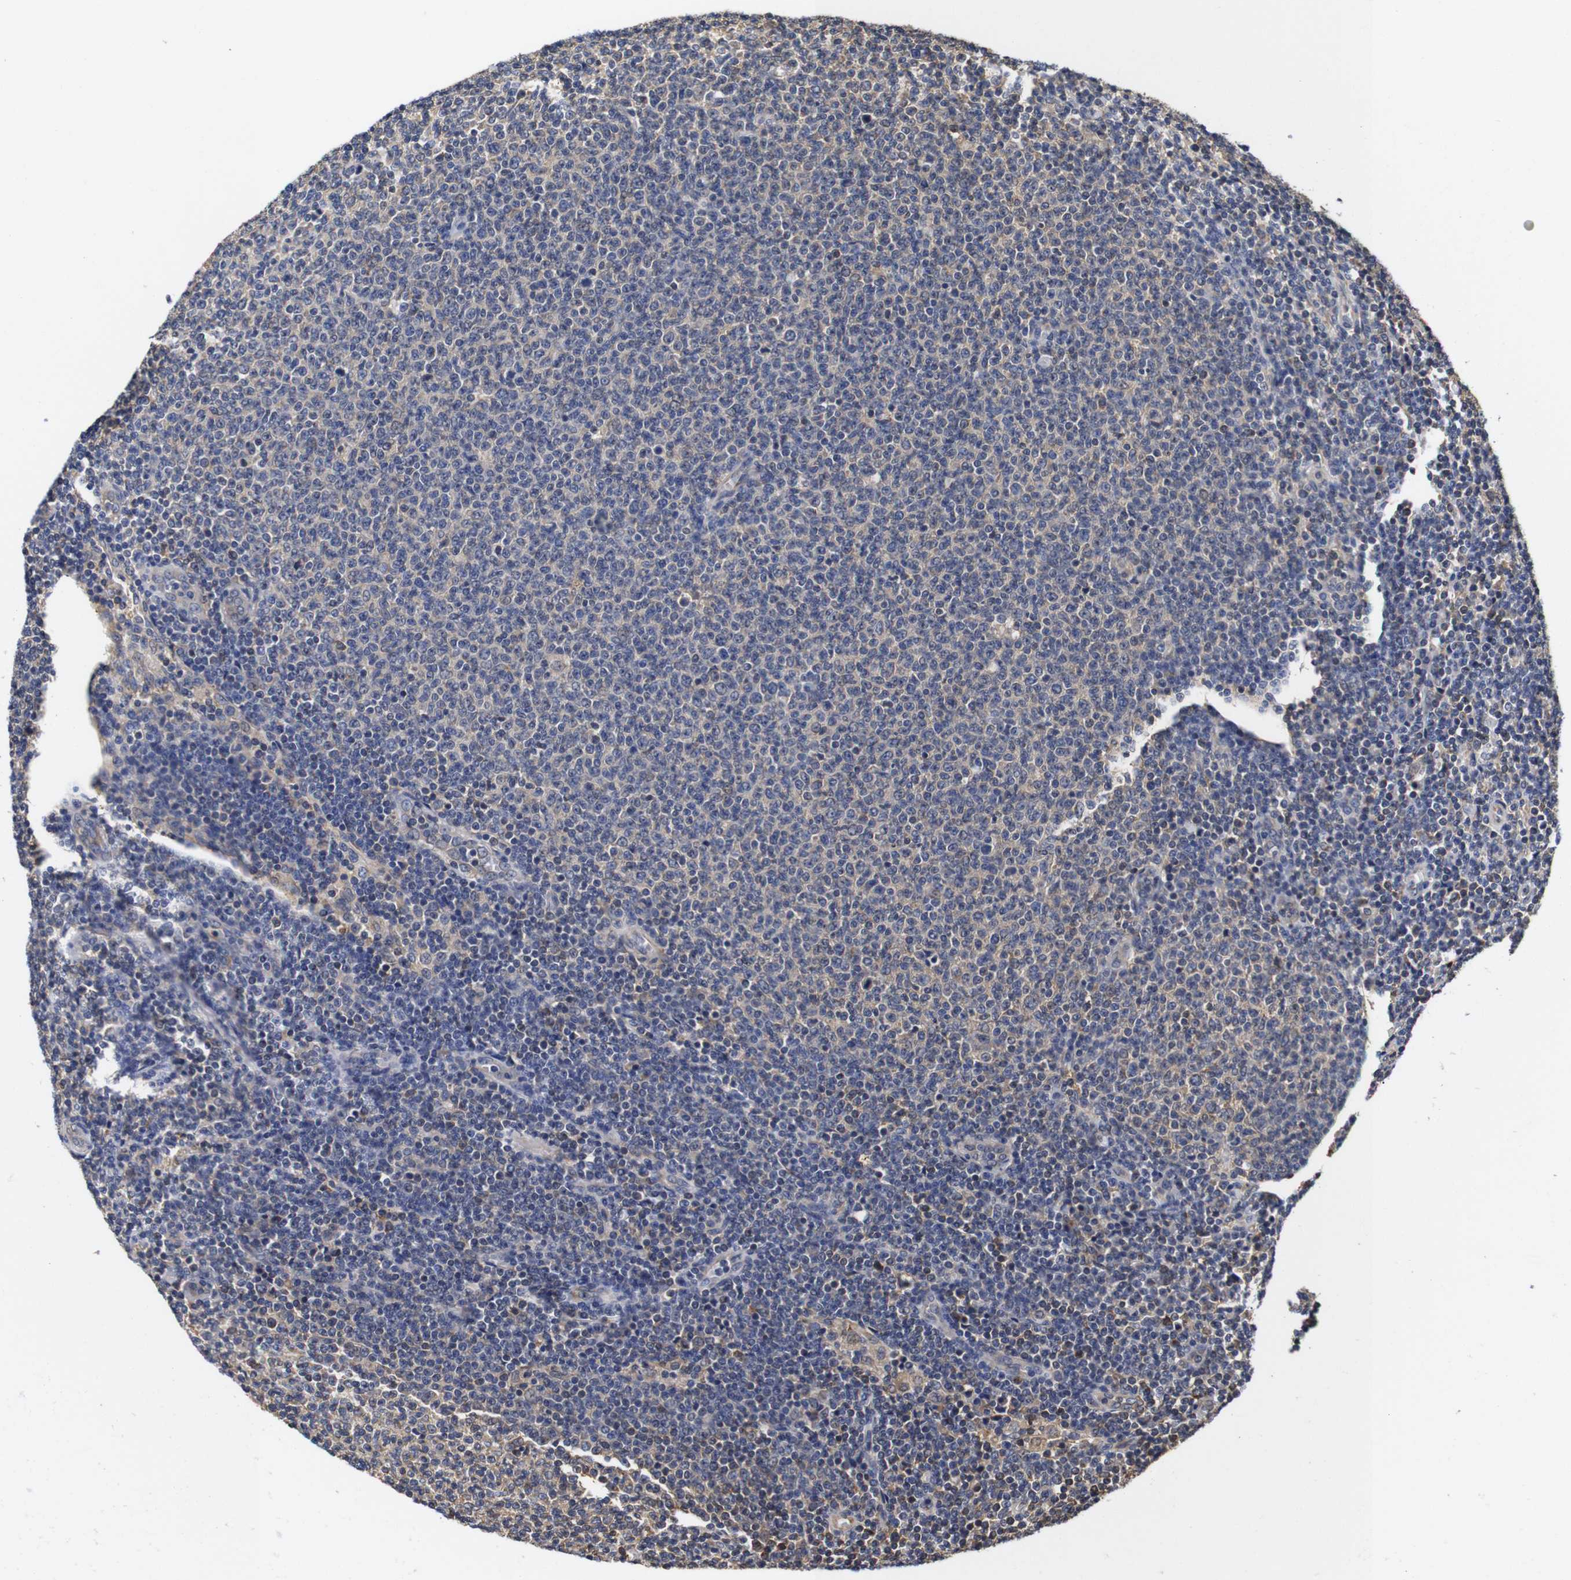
{"staining": {"intensity": "weak", "quantity": "<25%", "location": "cytoplasmic/membranous"}, "tissue": "lymphoma", "cell_type": "Tumor cells", "image_type": "cancer", "snomed": [{"axis": "morphology", "description": "Malignant lymphoma, non-Hodgkin's type, Low grade"}, {"axis": "topography", "description": "Lymph node"}], "caption": "Immunohistochemistry of human malignant lymphoma, non-Hodgkin's type (low-grade) shows no positivity in tumor cells.", "gene": "LRRCC1", "patient": {"sex": "male", "age": 66}}